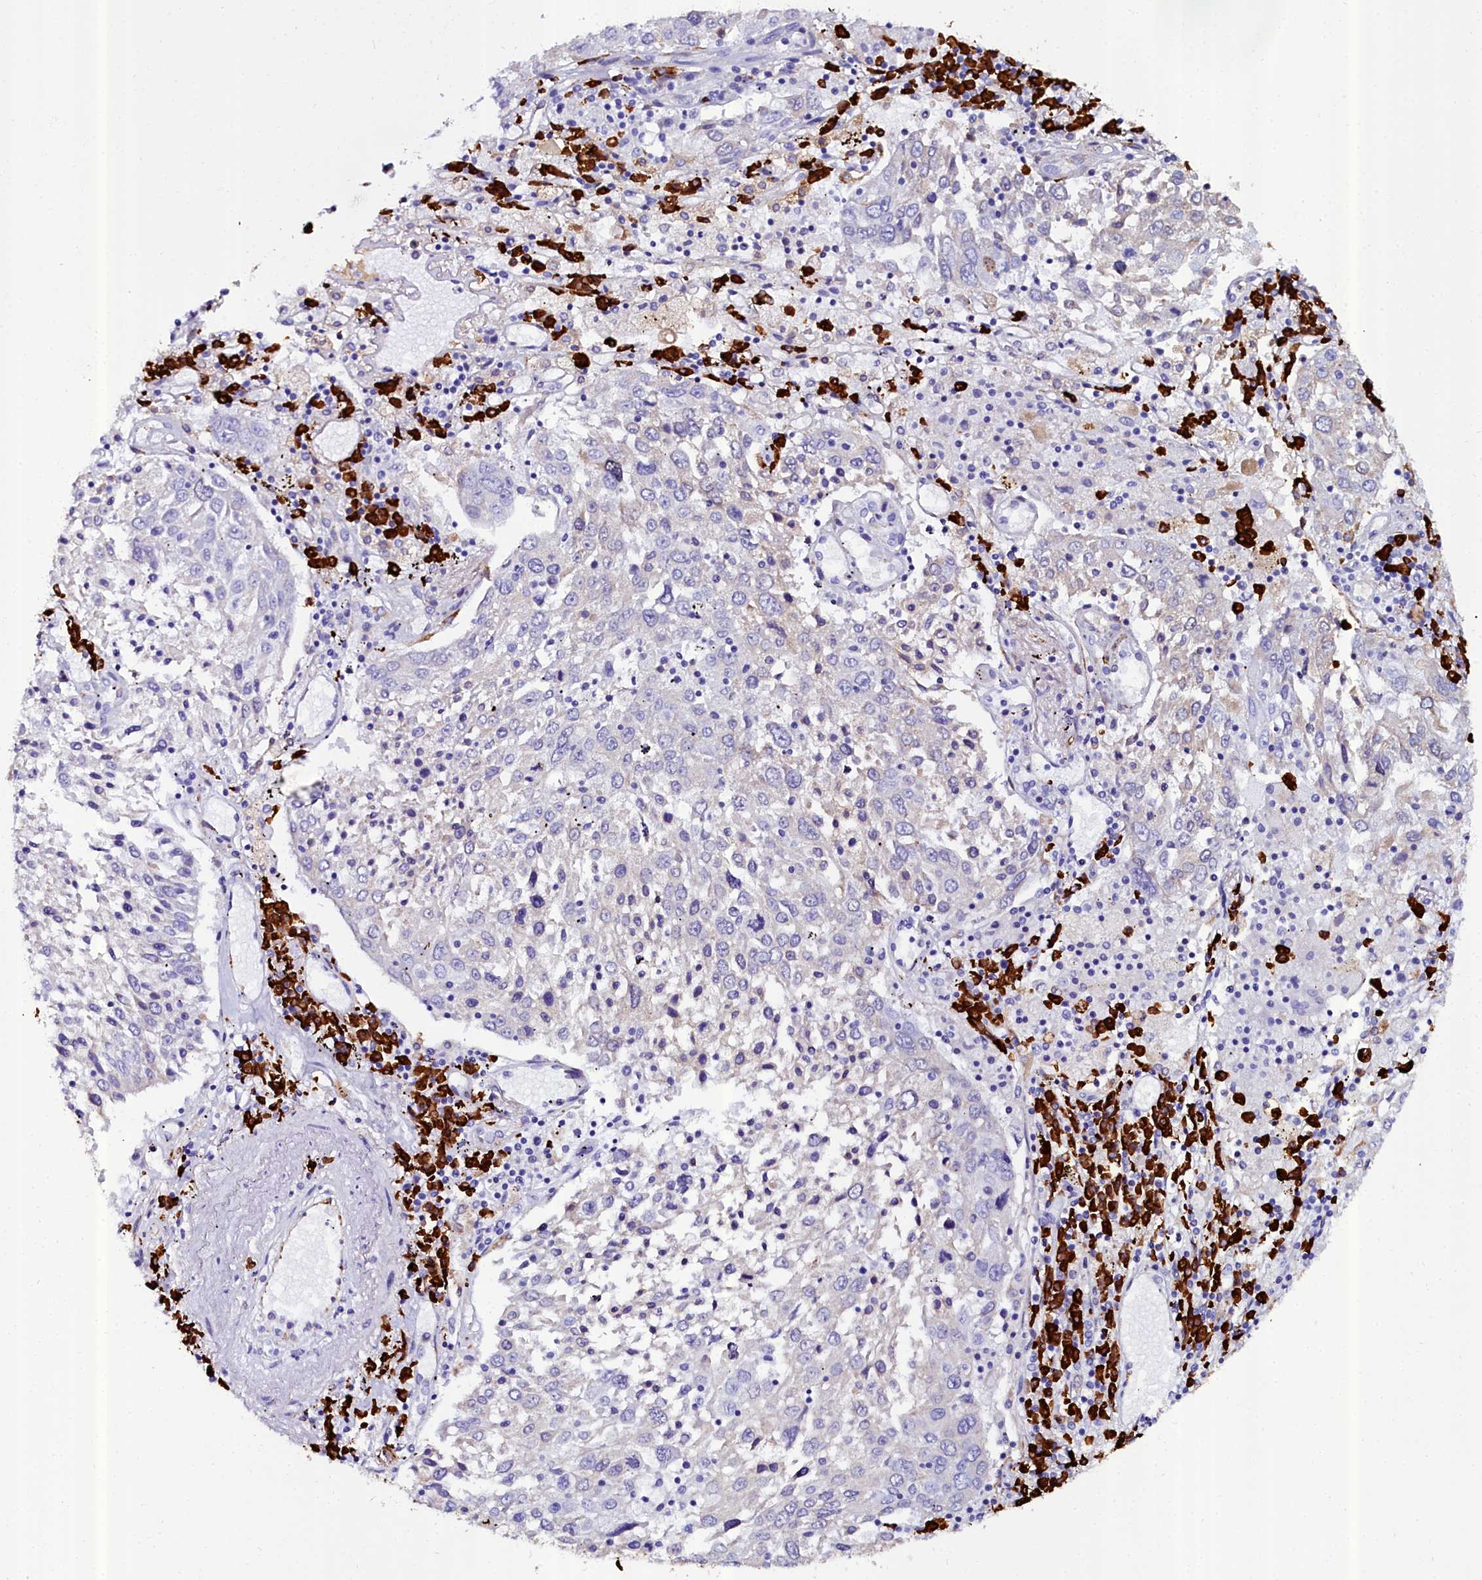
{"staining": {"intensity": "negative", "quantity": "none", "location": "none"}, "tissue": "lung cancer", "cell_type": "Tumor cells", "image_type": "cancer", "snomed": [{"axis": "morphology", "description": "Squamous cell carcinoma, NOS"}, {"axis": "topography", "description": "Lung"}], "caption": "This image is of lung cancer (squamous cell carcinoma) stained with immunohistochemistry to label a protein in brown with the nuclei are counter-stained blue. There is no staining in tumor cells.", "gene": "TXNDC5", "patient": {"sex": "male", "age": 65}}